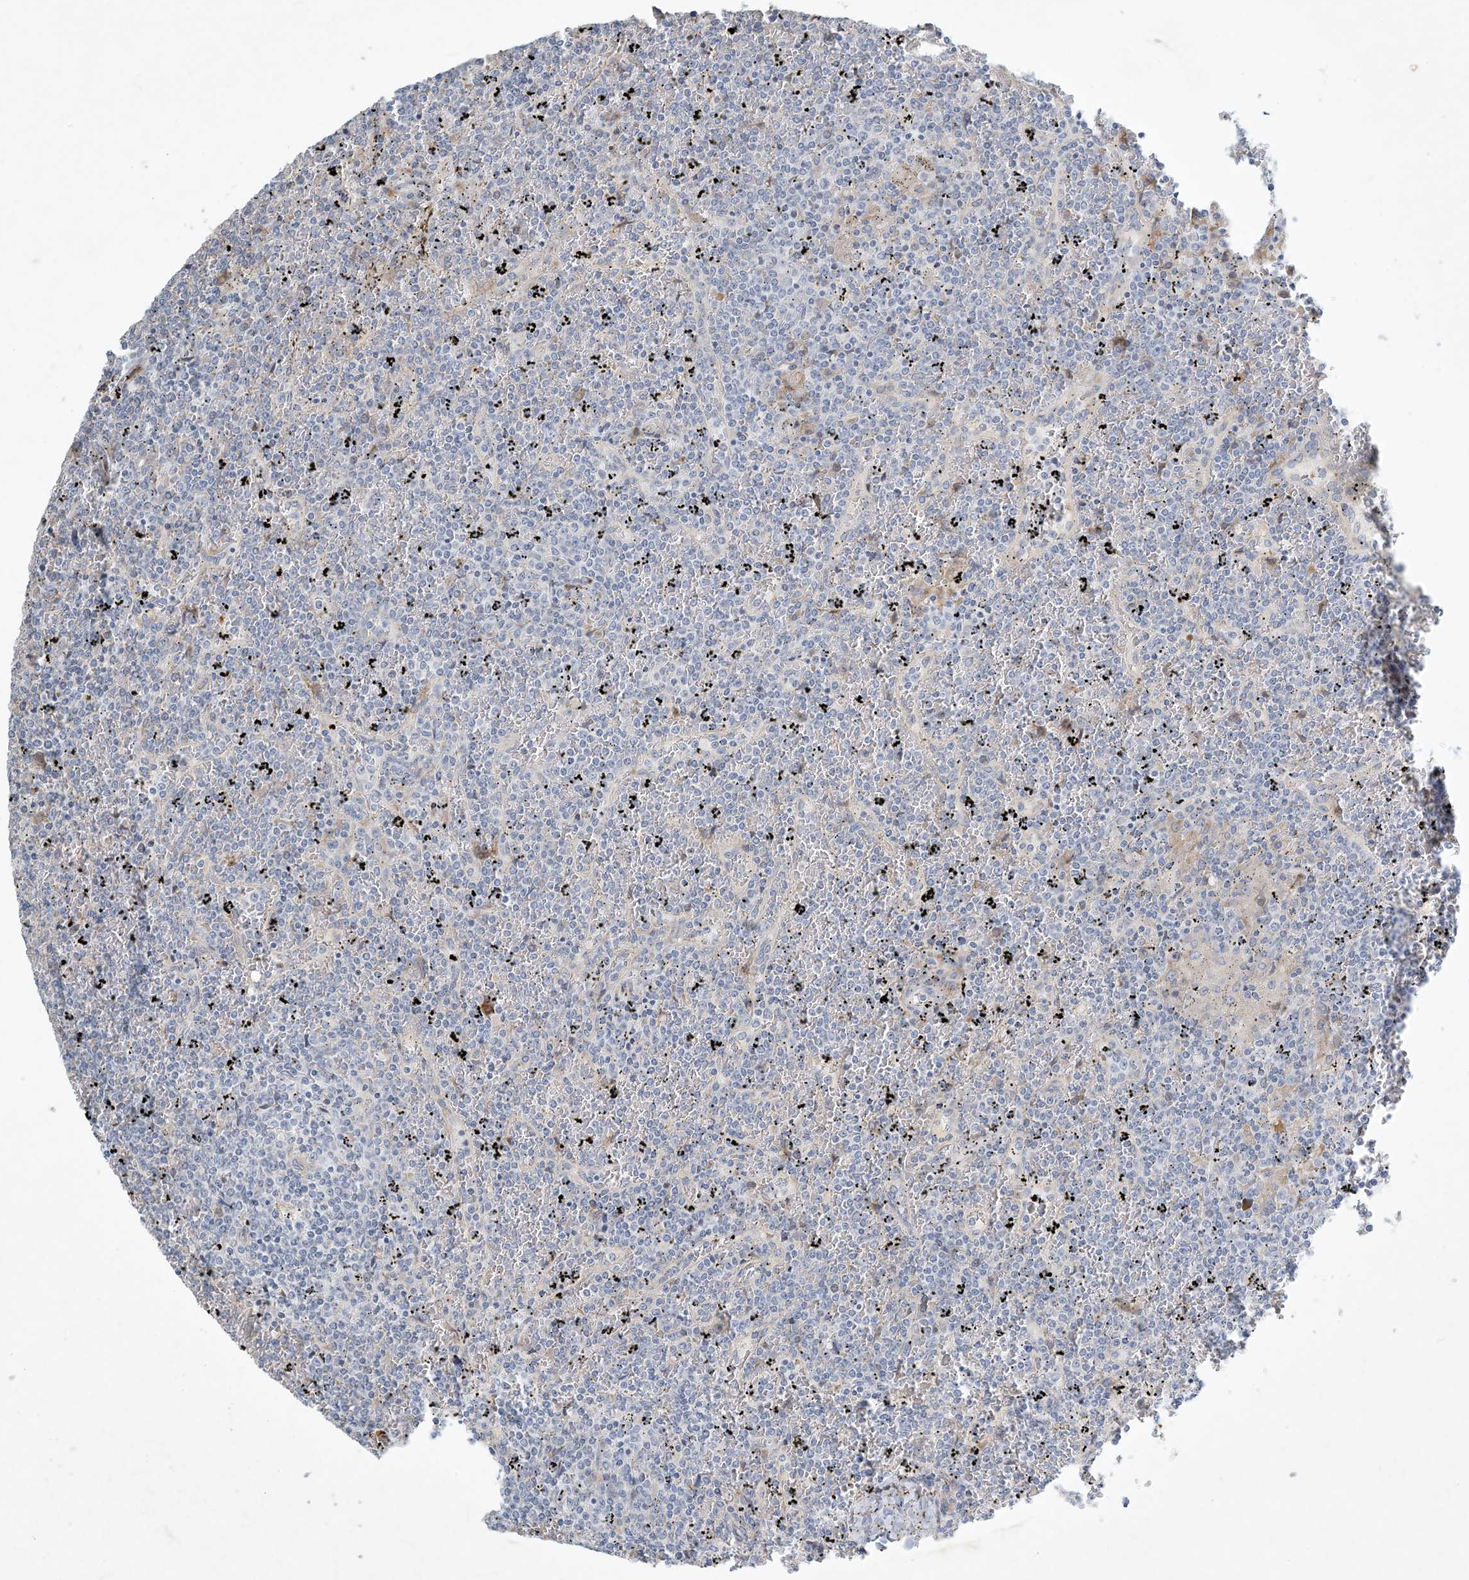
{"staining": {"intensity": "negative", "quantity": "none", "location": "none"}, "tissue": "lymphoma", "cell_type": "Tumor cells", "image_type": "cancer", "snomed": [{"axis": "morphology", "description": "Malignant lymphoma, non-Hodgkin's type, Low grade"}, {"axis": "topography", "description": "Spleen"}], "caption": "Lymphoma stained for a protein using immunohistochemistry exhibits no expression tumor cells.", "gene": "ZNF385D", "patient": {"sex": "female", "age": 19}}